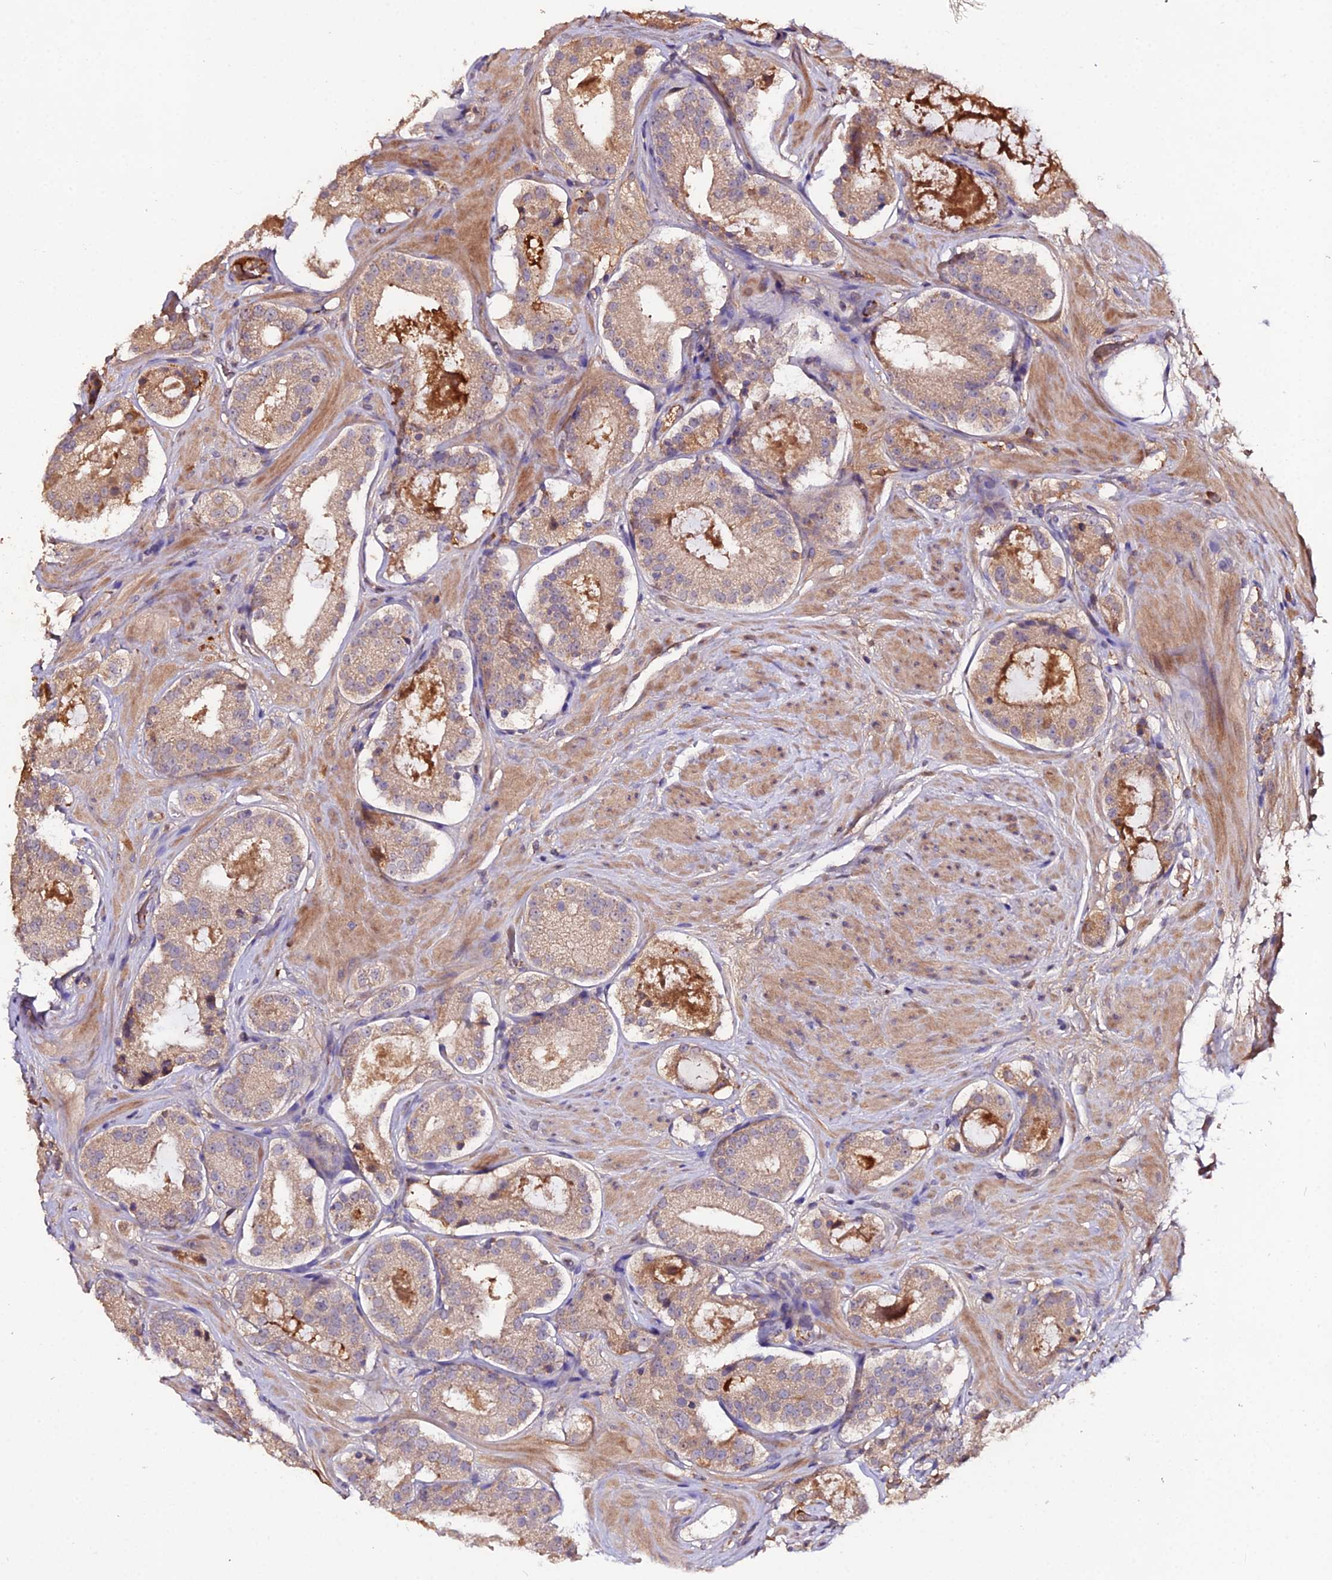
{"staining": {"intensity": "weak", "quantity": ">75%", "location": "cytoplasmic/membranous"}, "tissue": "prostate cancer", "cell_type": "Tumor cells", "image_type": "cancer", "snomed": [{"axis": "morphology", "description": "Adenocarcinoma, High grade"}, {"axis": "topography", "description": "Prostate"}], "caption": "Weak cytoplasmic/membranous protein positivity is appreciated in about >75% of tumor cells in prostate cancer.", "gene": "KCTD16", "patient": {"sex": "male", "age": 65}}